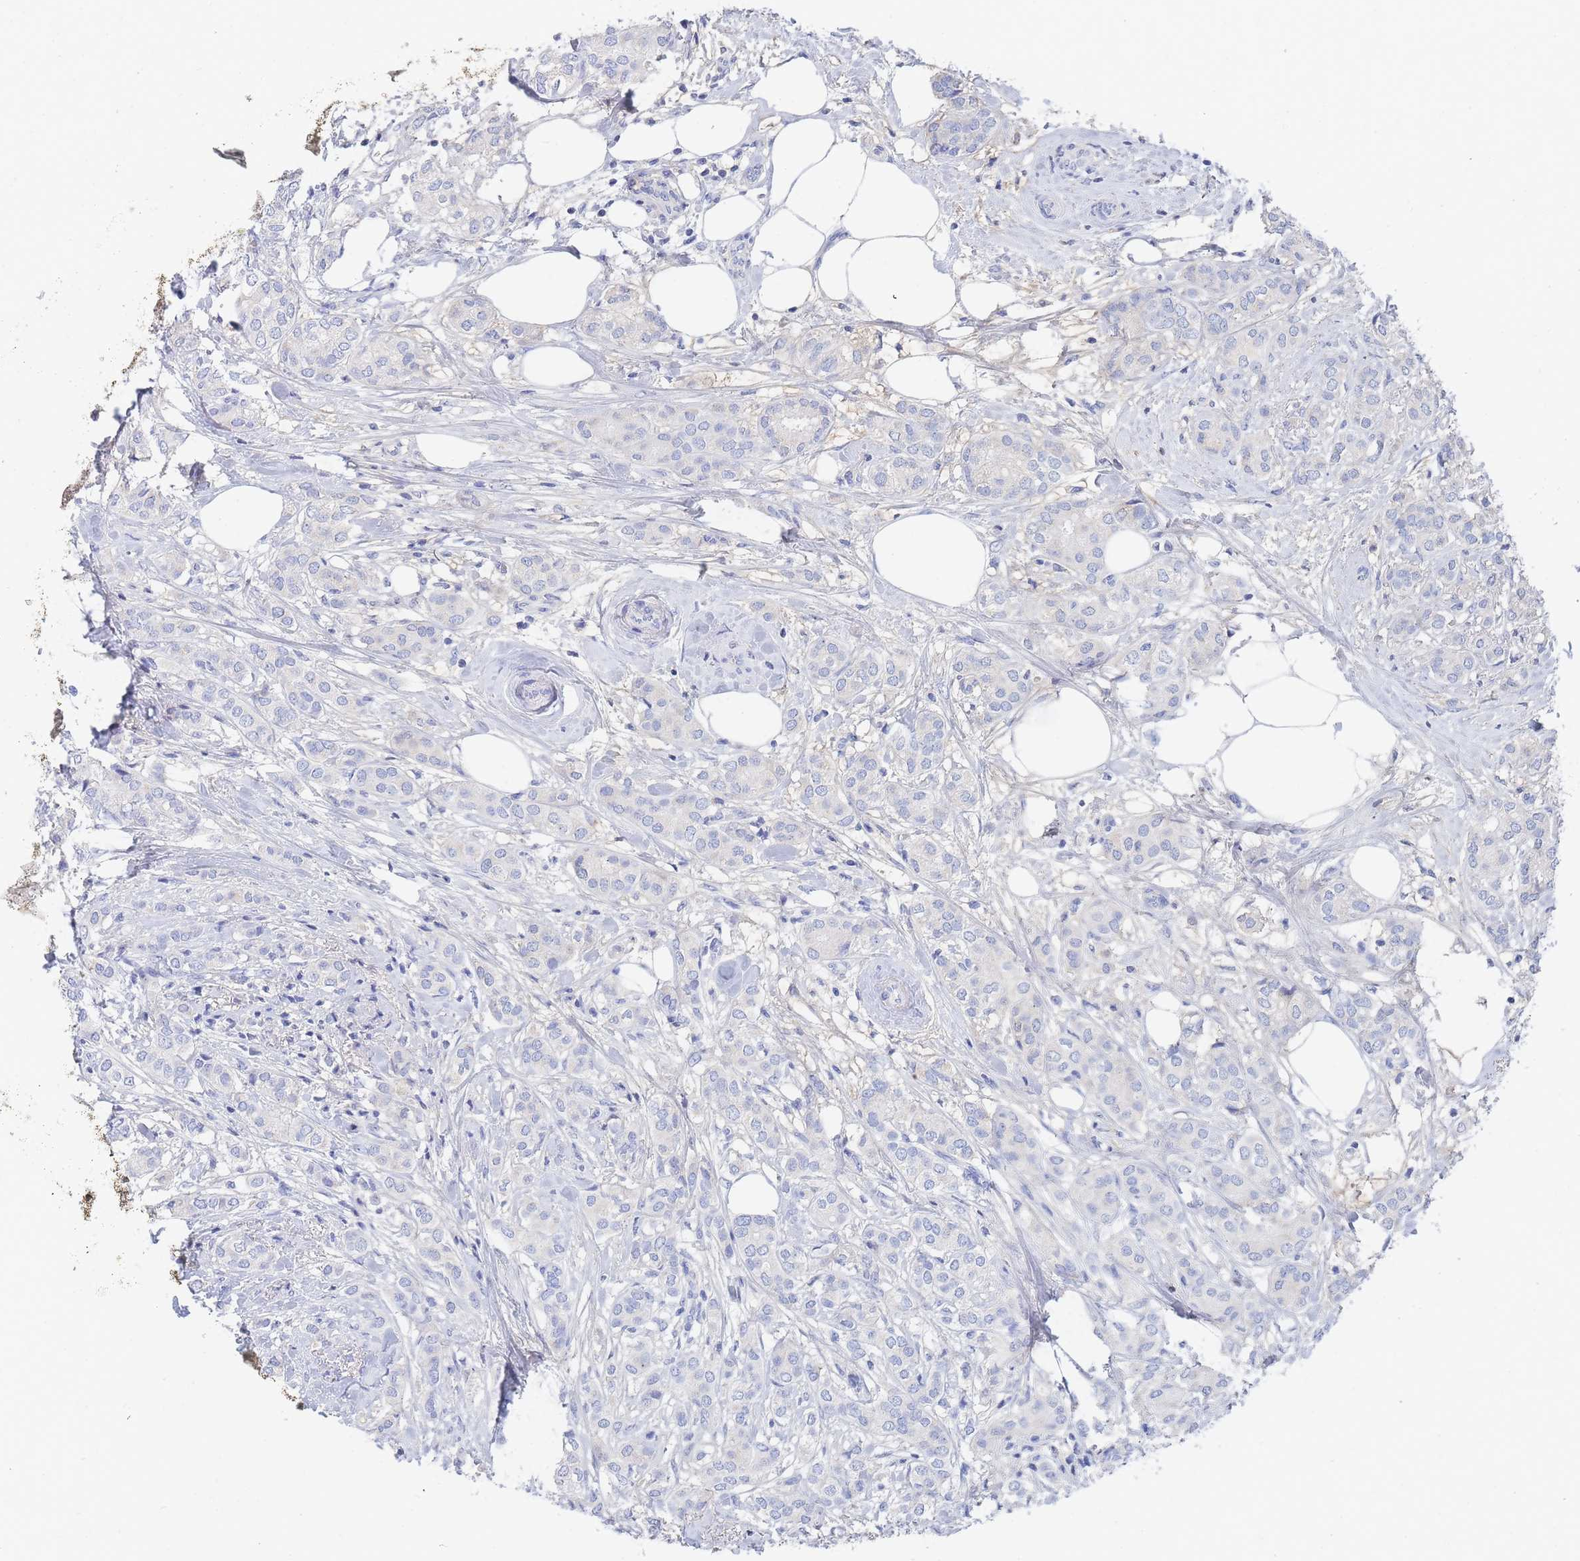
{"staining": {"intensity": "negative", "quantity": "none", "location": "none"}, "tissue": "breast cancer", "cell_type": "Tumor cells", "image_type": "cancer", "snomed": [{"axis": "morphology", "description": "Duct carcinoma"}, {"axis": "topography", "description": "Breast"}], "caption": "Intraductal carcinoma (breast) stained for a protein using IHC demonstrates no positivity tumor cells.", "gene": "SLC25A35", "patient": {"sex": "female", "age": 73}}